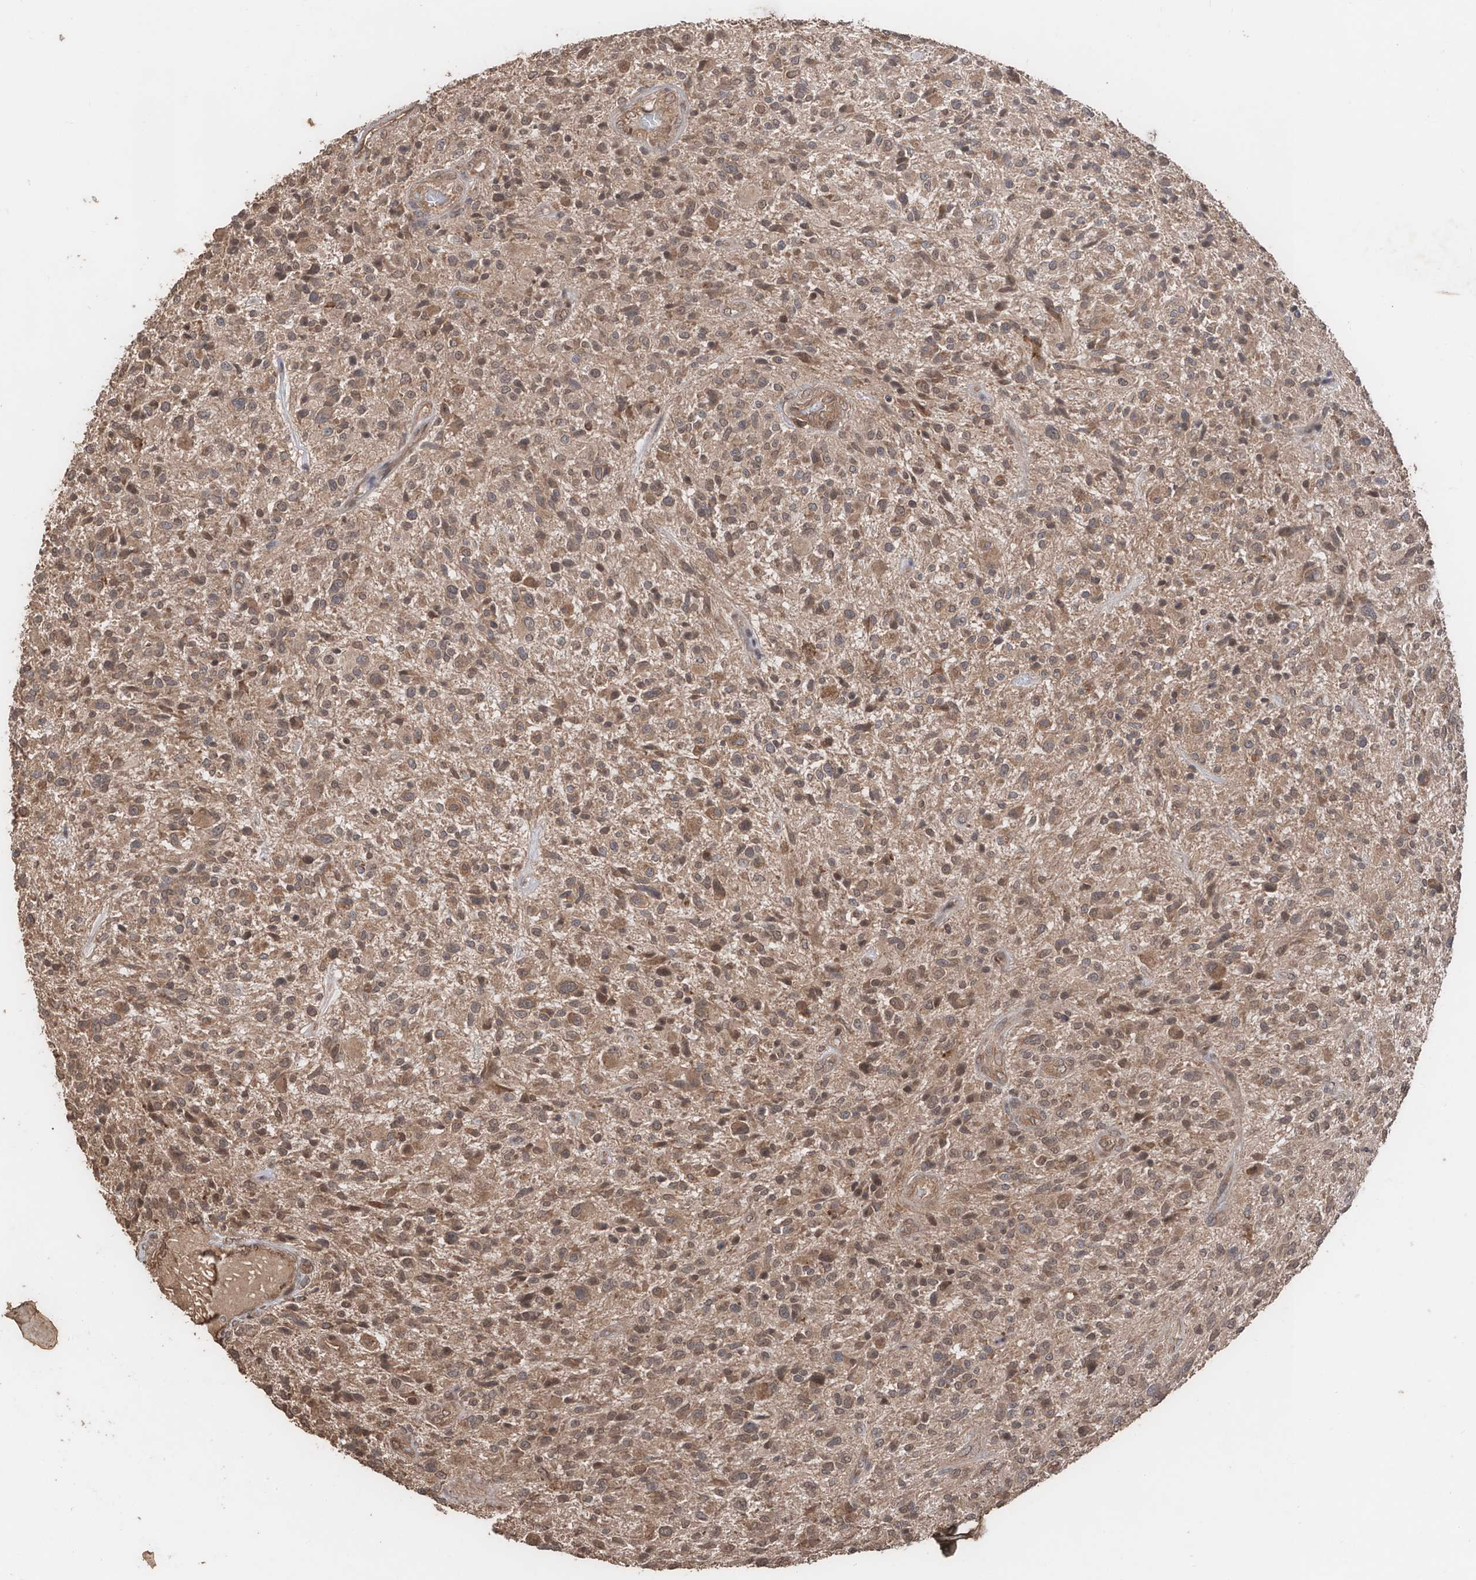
{"staining": {"intensity": "moderate", "quantity": ">75%", "location": "cytoplasmic/membranous,nuclear"}, "tissue": "glioma", "cell_type": "Tumor cells", "image_type": "cancer", "snomed": [{"axis": "morphology", "description": "Glioma, malignant, High grade"}, {"axis": "topography", "description": "Brain"}], "caption": "An IHC image of tumor tissue is shown. Protein staining in brown highlights moderate cytoplasmic/membranous and nuclear positivity in malignant glioma (high-grade) within tumor cells. (DAB = brown stain, brightfield microscopy at high magnification).", "gene": "FAM135A", "patient": {"sex": "male", "age": 47}}